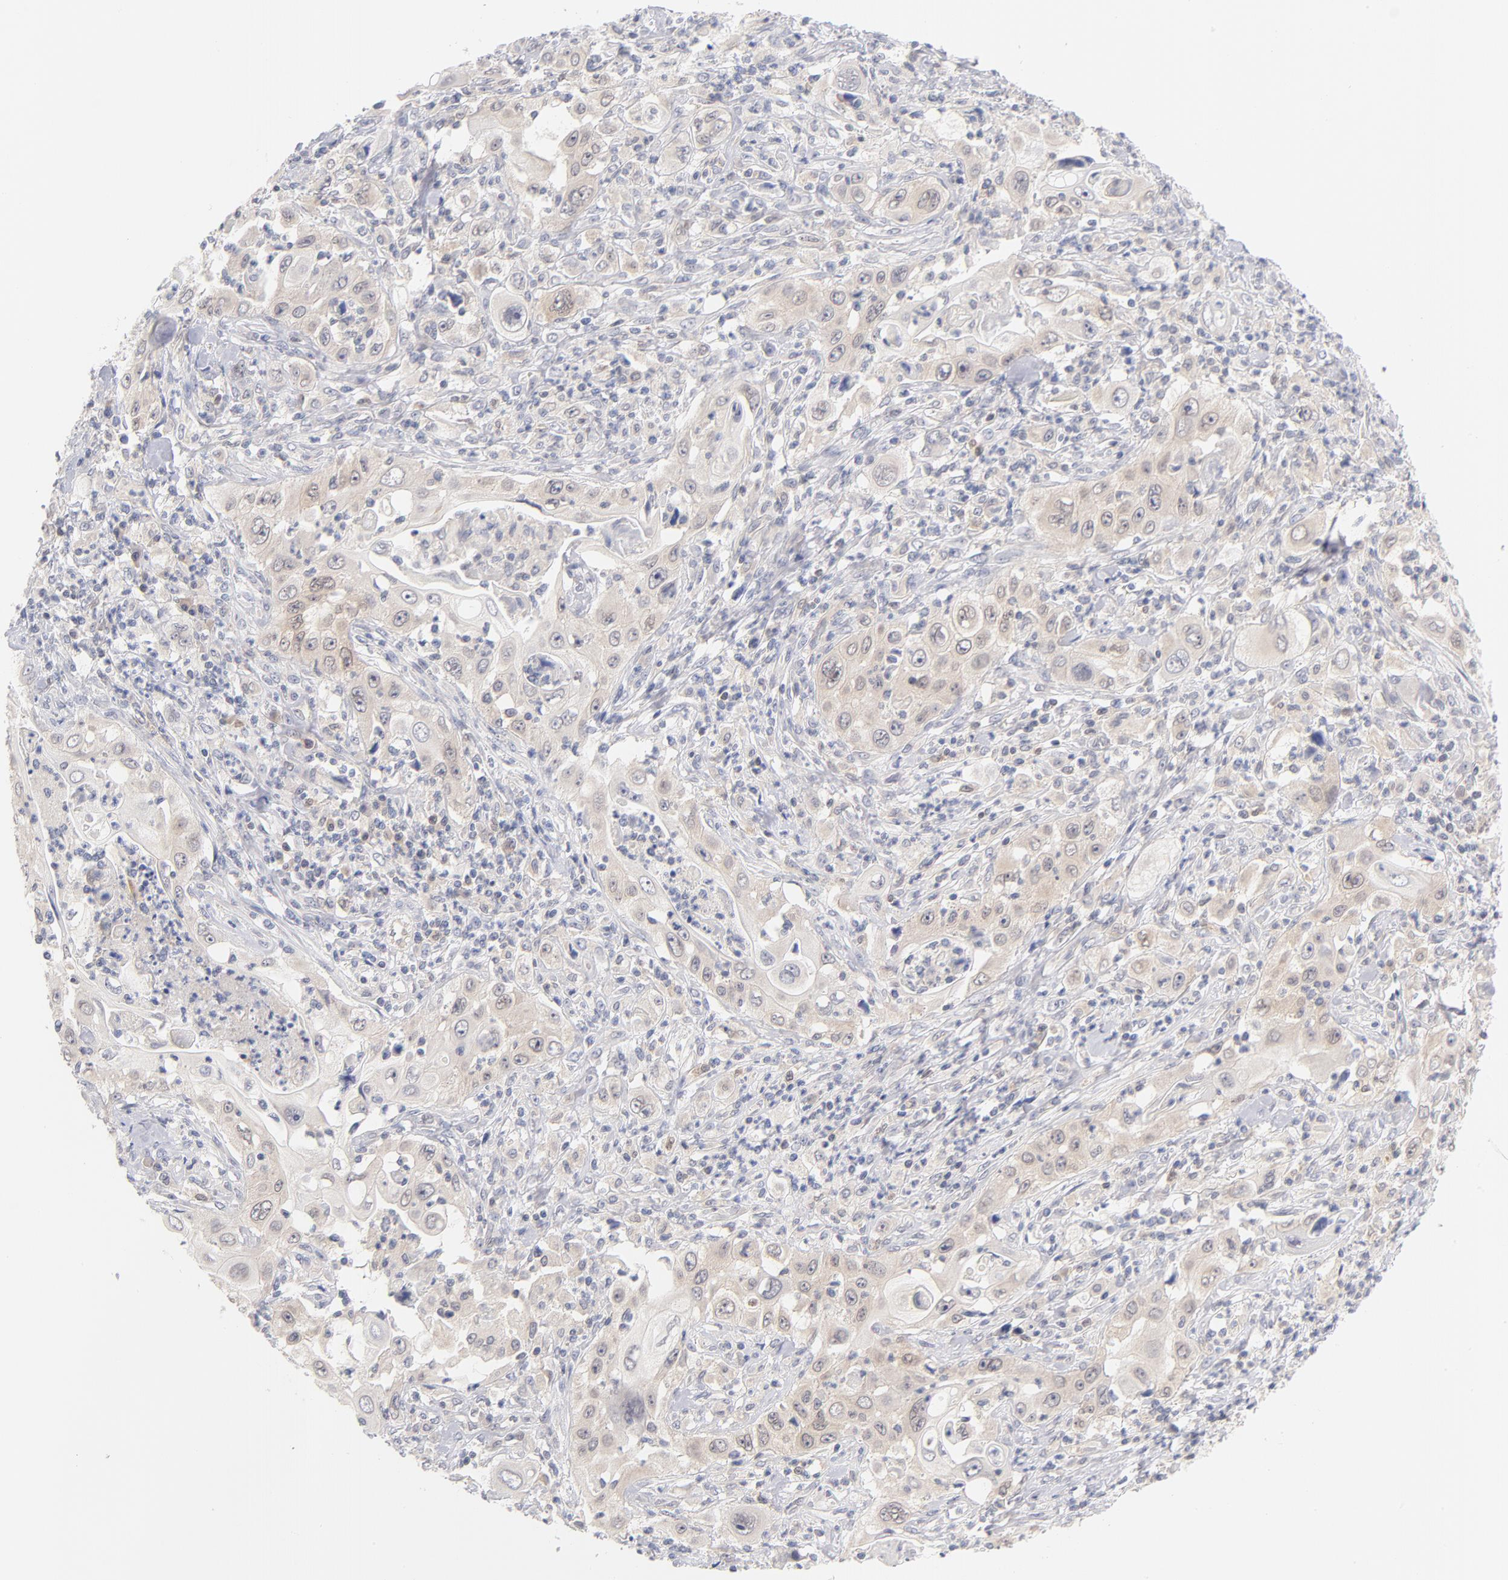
{"staining": {"intensity": "weak", "quantity": "25%-75%", "location": "cytoplasmic/membranous"}, "tissue": "pancreatic cancer", "cell_type": "Tumor cells", "image_type": "cancer", "snomed": [{"axis": "morphology", "description": "Adenocarcinoma, NOS"}, {"axis": "topography", "description": "Pancreas"}], "caption": "Weak cytoplasmic/membranous expression for a protein is present in approximately 25%-75% of tumor cells of pancreatic cancer using immunohistochemistry.", "gene": "CASP6", "patient": {"sex": "male", "age": 70}}